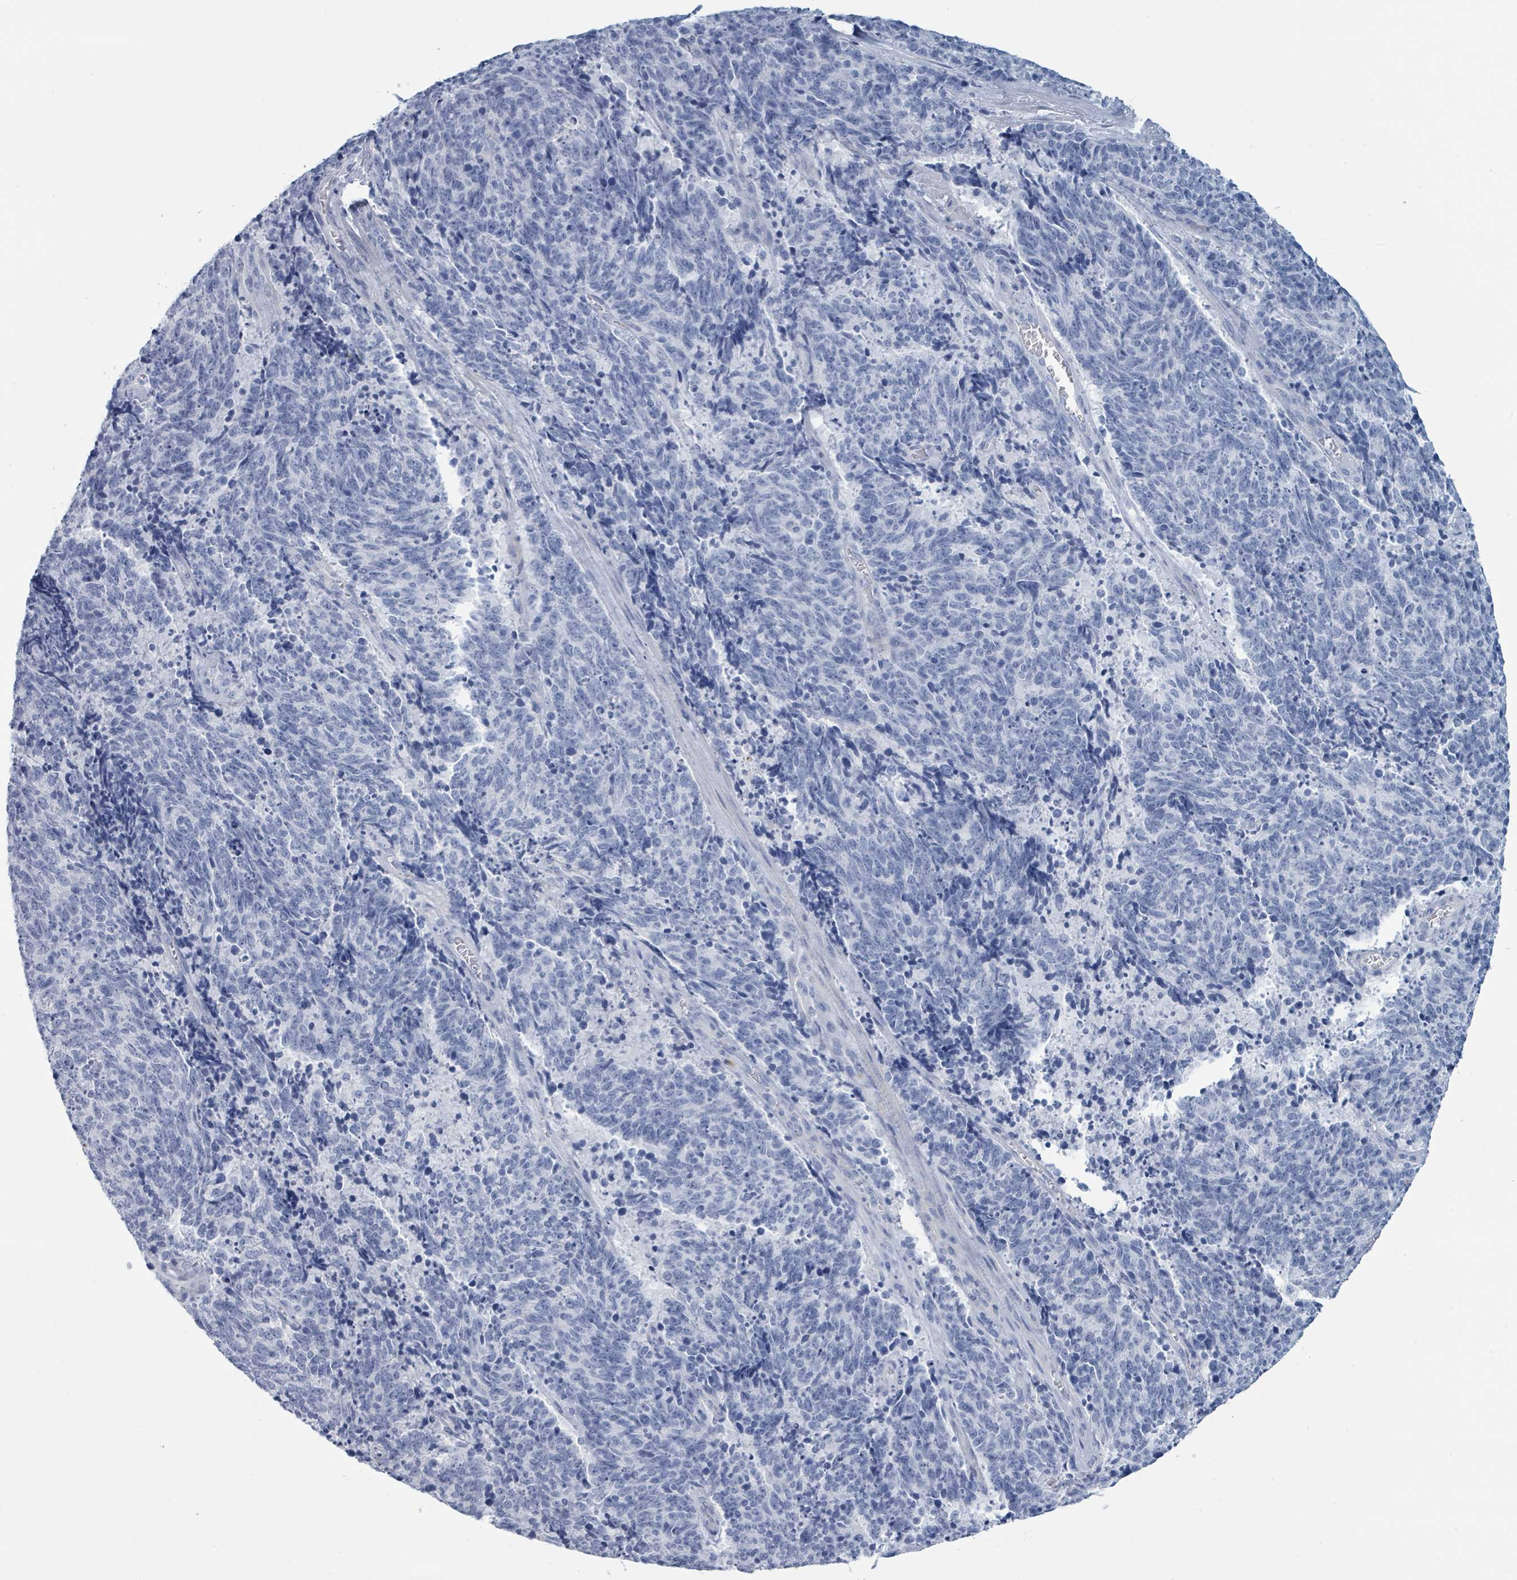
{"staining": {"intensity": "negative", "quantity": "none", "location": "none"}, "tissue": "cervical cancer", "cell_type": "Tumor cells", "image_type": "cancer", "snomed": [{"axis": "morphology", "description": "Squamous cell carcinoma, NOS"}, {"axis": "topography", "description": "Cervix"}], "caption": "Human cervical cancer (squamous cell carcinoma) stained for a protein using immunohistochemistry (IHC) displays no positivity in tumor cells.", "gene": "VPS13D", "patient": {"sex": "female", "age": 29}}